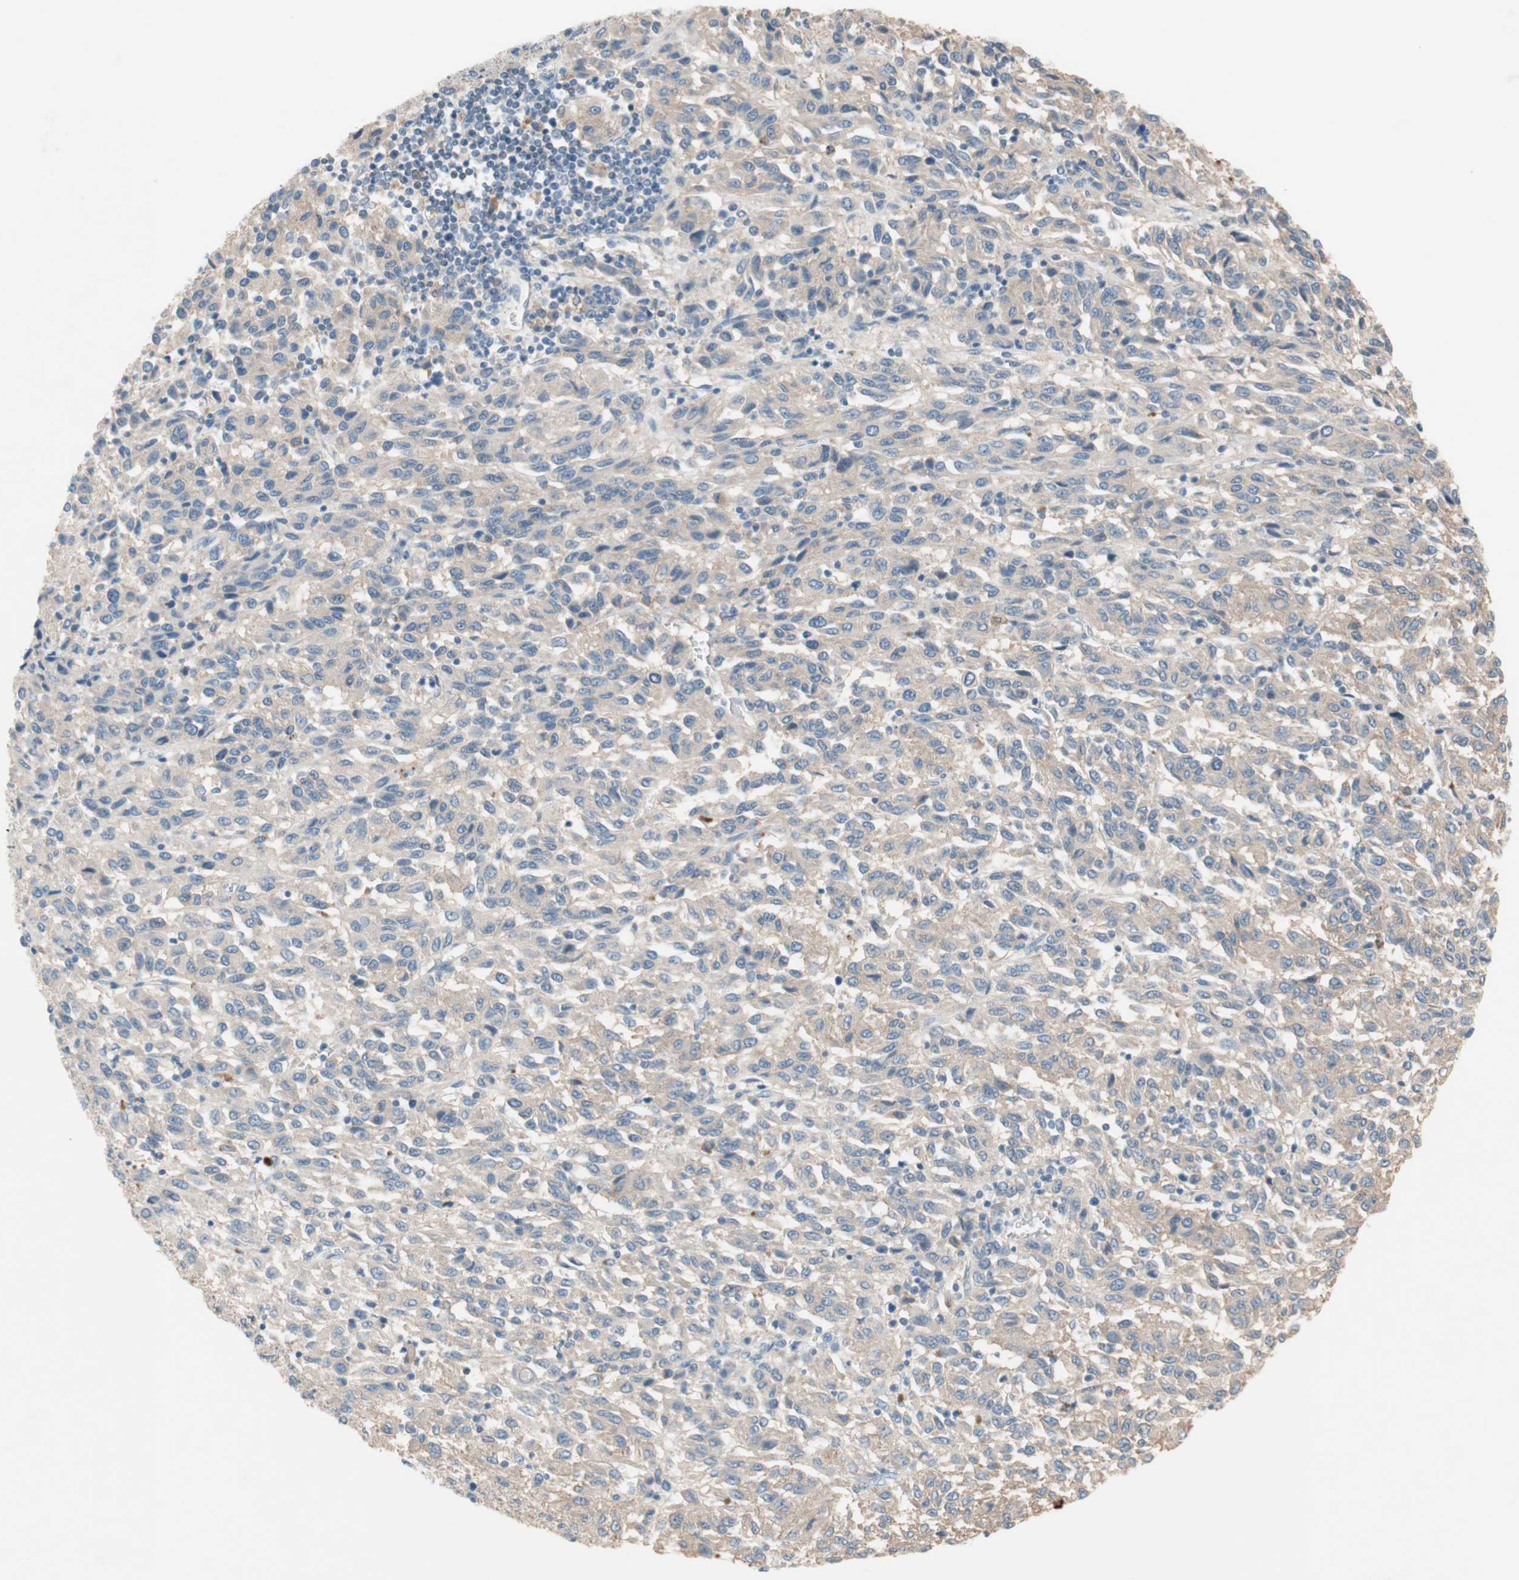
{"staining": {"intensity": "negative", "quantity": "none", "location": "none"}, "tissue": "melanoma", "cell_type": "Tumor cells", "image_type": "cancer", "snomed": [{"axis": "morphology", "description": "Malignant melanoma, Metastatic site"}, {"axis": "topography", "description": "Lung"}], "caption": "High power microscopy photomicrograph of an immunohistochemistry image of malignant melanoma (metastatic site), revealing no significant staining in tumor cells.", "gene": "GLUL", "patient": {"sex": "male", "age": 64}}